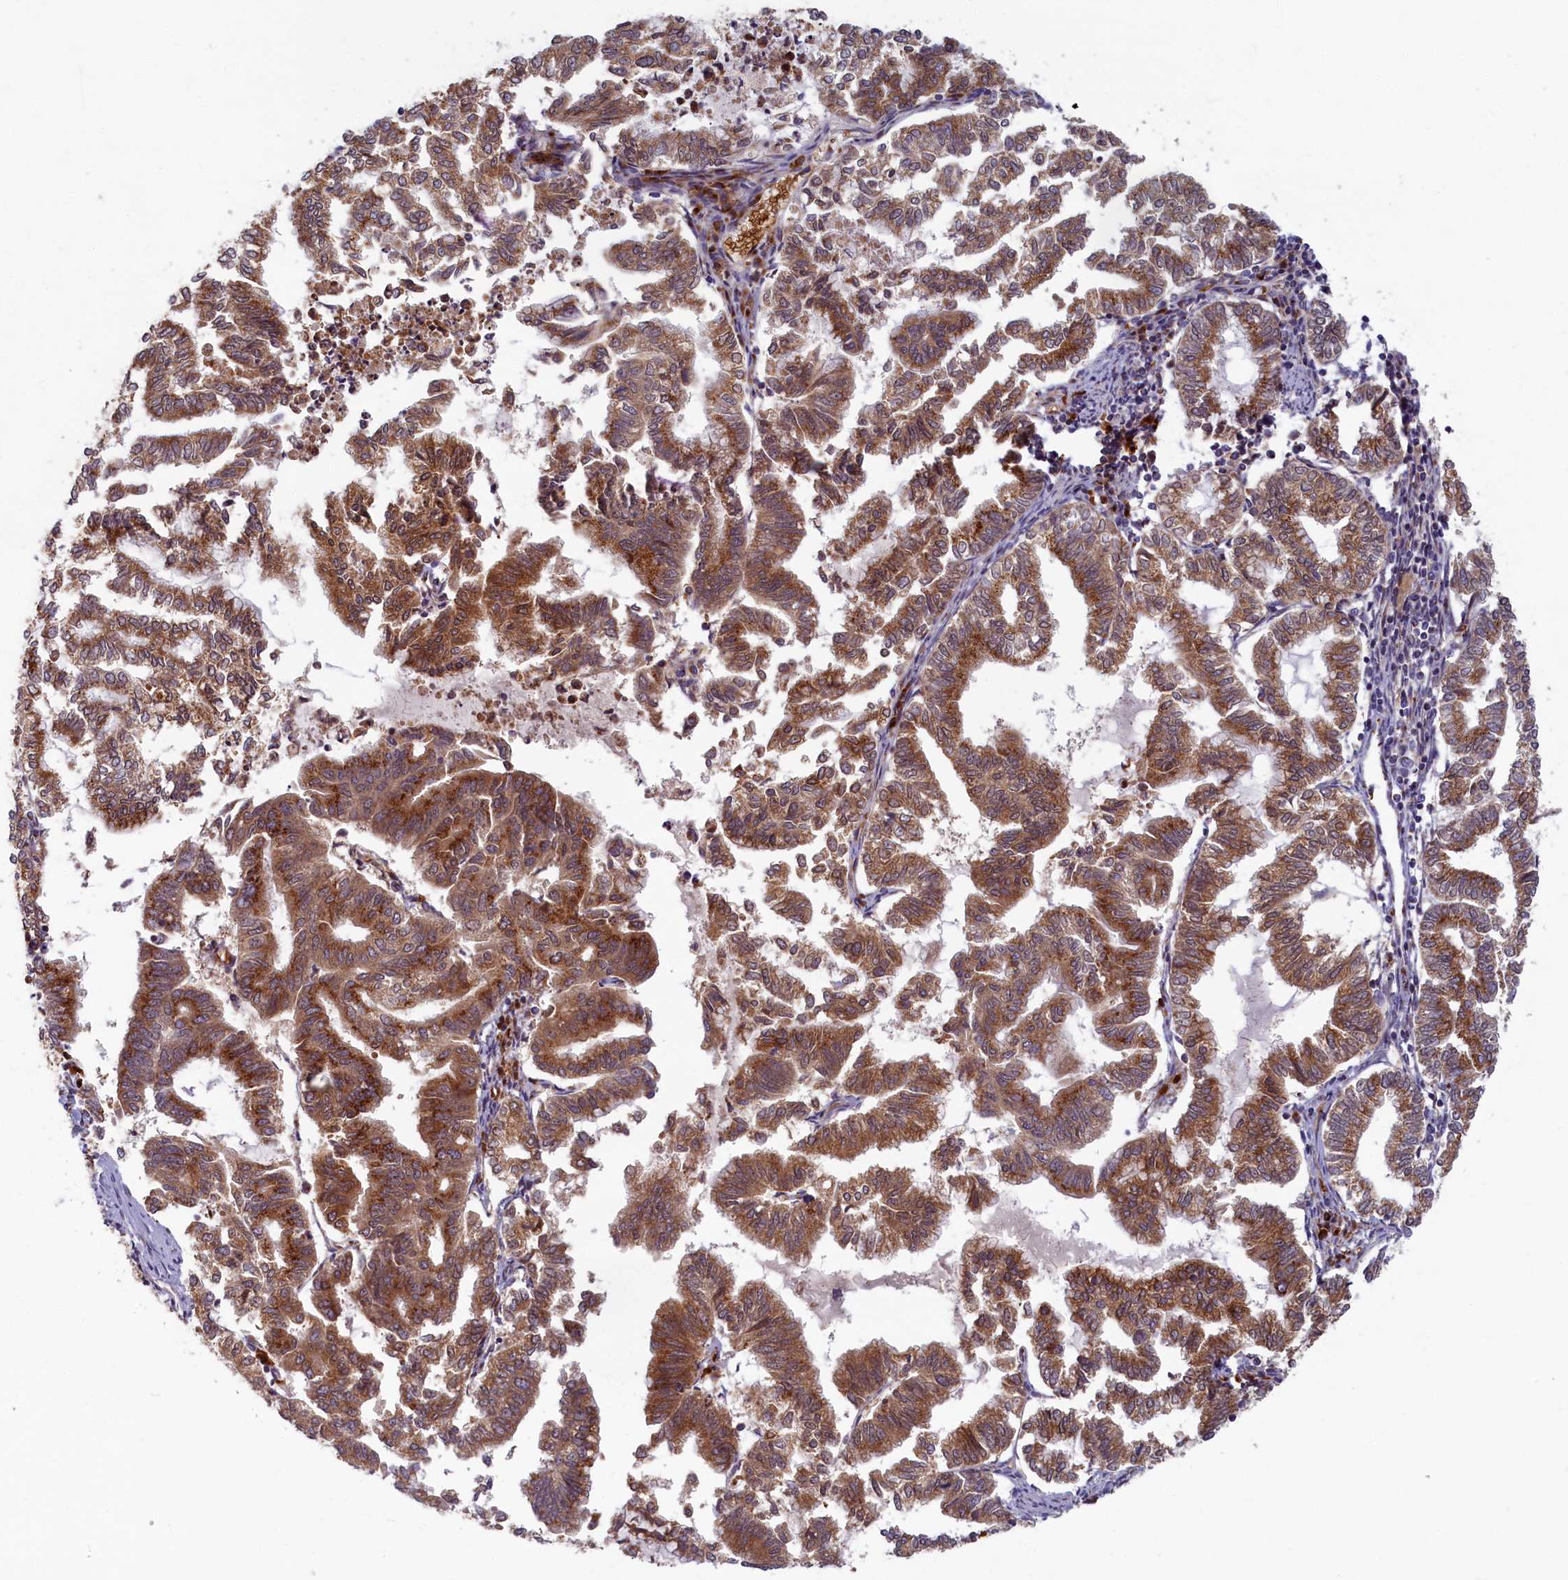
{"staining": {"intensity": "strong", "quantity": ">75%", "location": "cytoplasmic/membranous"}, "tissue": "endometrial cancer", "cell_type": "Tumor cells", "image_type": "cancer", "snomed": [{"axis": "morphology", "description": "Adenocarcinoma, NOS"}, {"axis": "topography", "description": "Endometrium"}], "caption": "Protein analysis of endometrial adenocarcinoma tissue shows strong cytoplasmic/membranous expression in approximately >75% of tumor cells. Immunohistochemistry (ihc) stains the protein in brown and the nuclei are stained blue.", "gene": "BLVRB", "patient": {"sex": "female", "age": 79}}